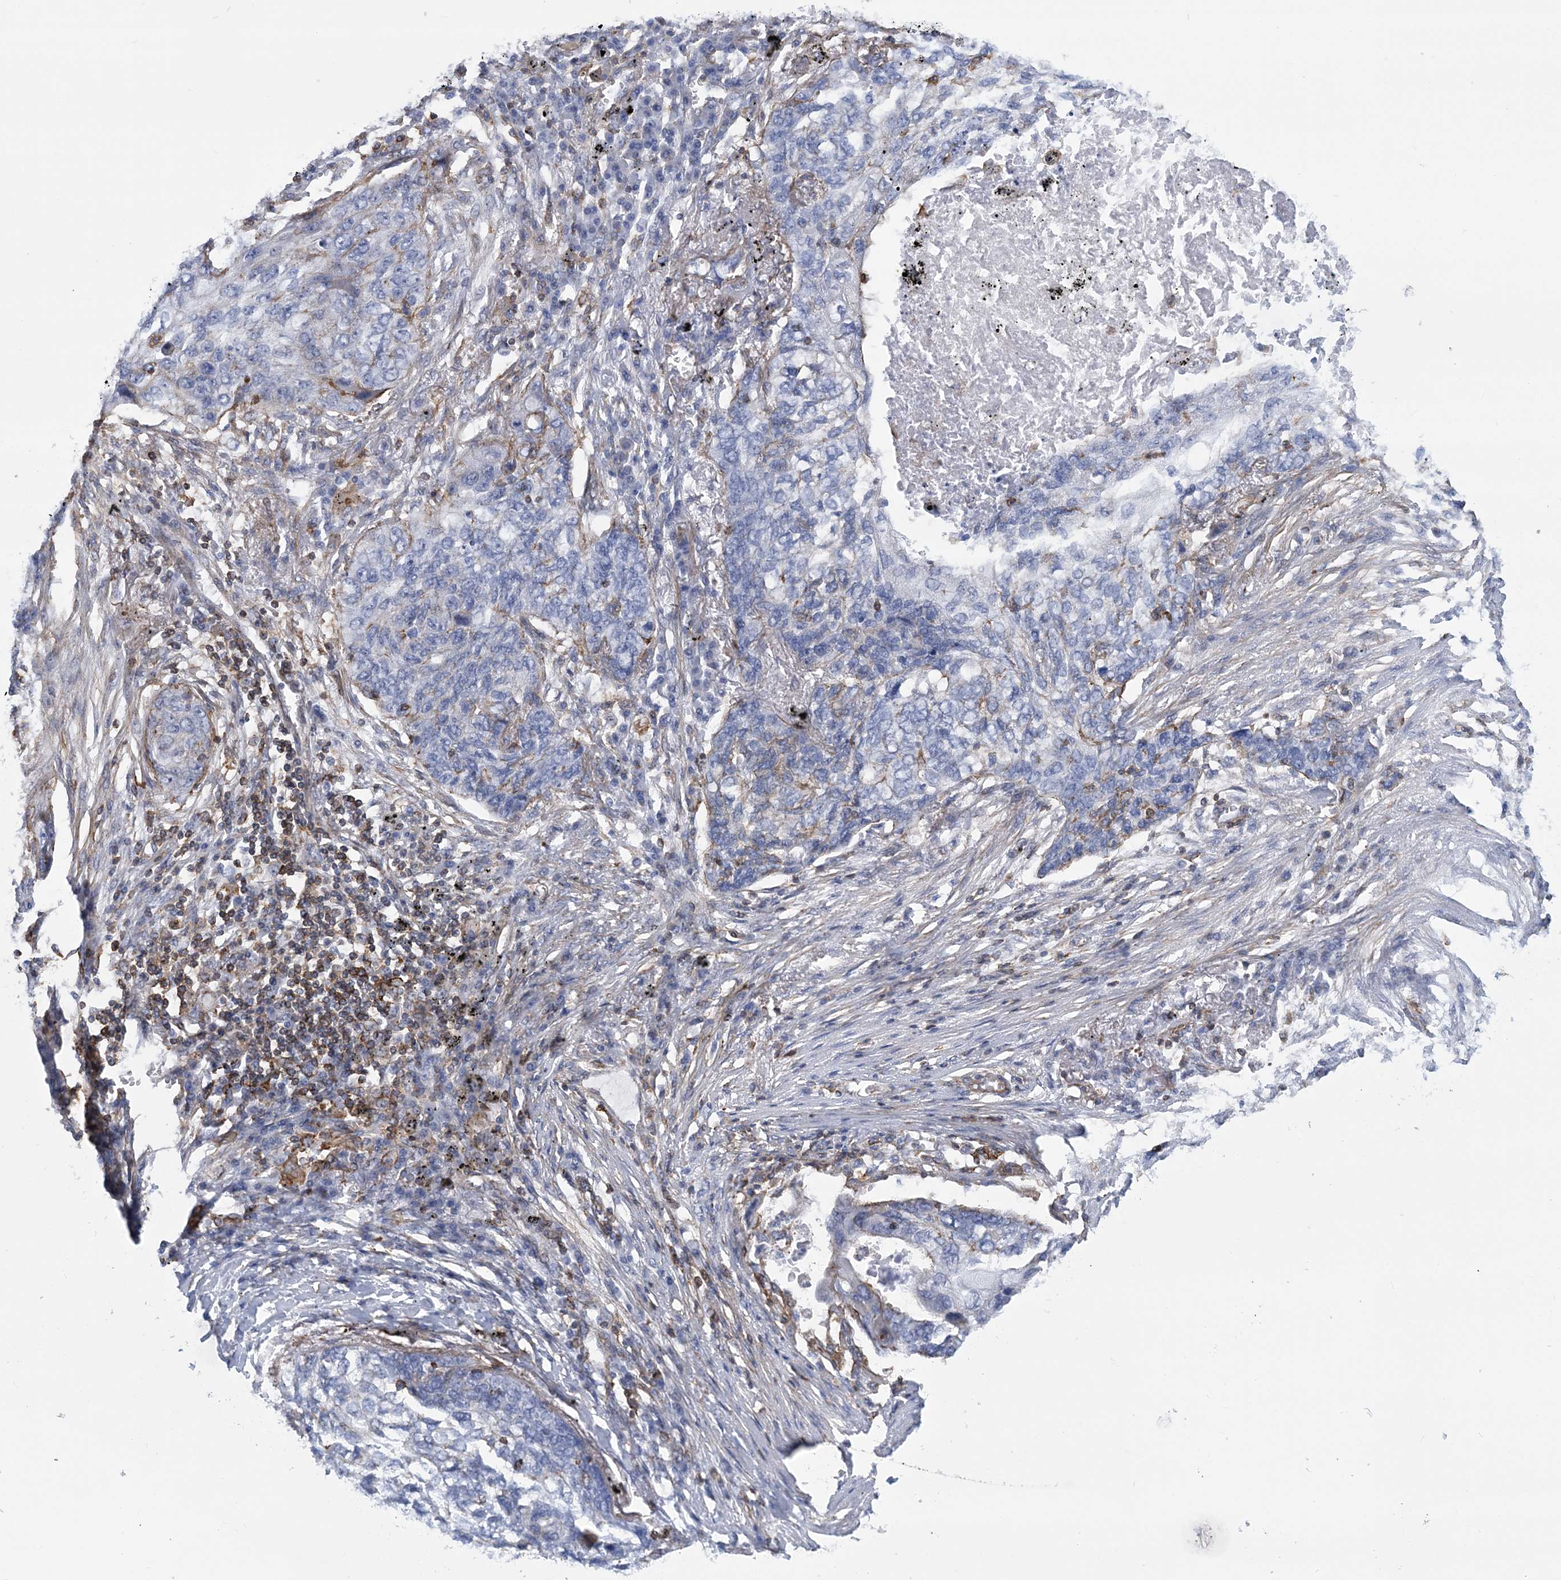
{"staining": {"intensity": "negative", "quantity": "none", "location": "none"}, "tissue": "lung cancer", "cell_type": "Tumor cells", "image_type": "cancer", "snomed": [{"axis": "morphology", "description": "Squamous cell carcinoma, NOS"}, {"axis": "topography", "description": "Lung"}], "caption": "Immunohistochemical staining of lung cancer displays no significant staining in tumor cells.", "gene": "C11orf21", "patient": {"sex": "female", "age": 63}}